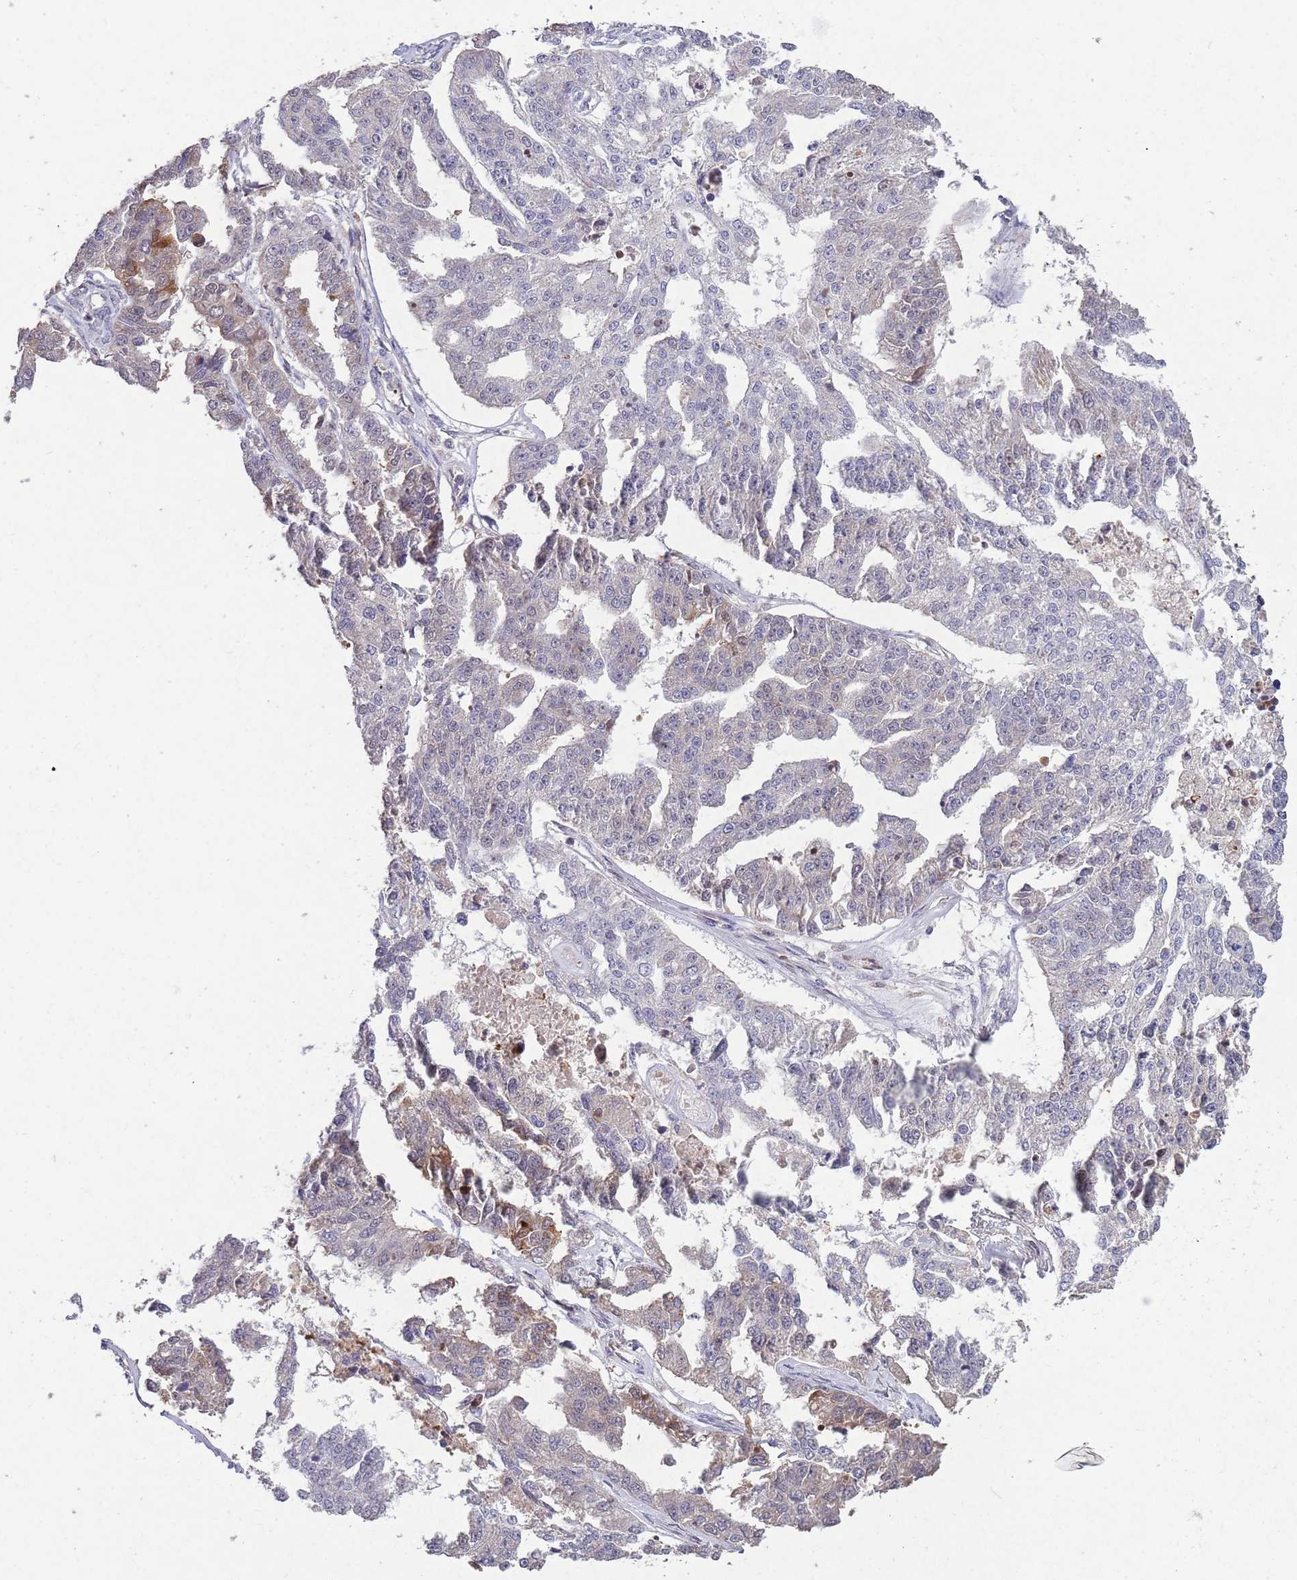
{"staining": {"intensity": "weak", "quantity": "<25%", "location": "cytoplasmic/membranous"}, "tissue": "ovarian cancer", "cell_type": "Tumor cells", "image_type": "cancer", "snomed": [{"axis": "morphology", "description": "Cystadenocarcinoma, serous, NOS"}, {"axis": "topography", "description": "Ovary"}], "caption": "Immunohistochemical staining of ovarian serous cystadenocarcinoma shows no significant staining in tumor cells.", "gene": "ZNF639", "patient": {"sex": "female", "age": 58}}